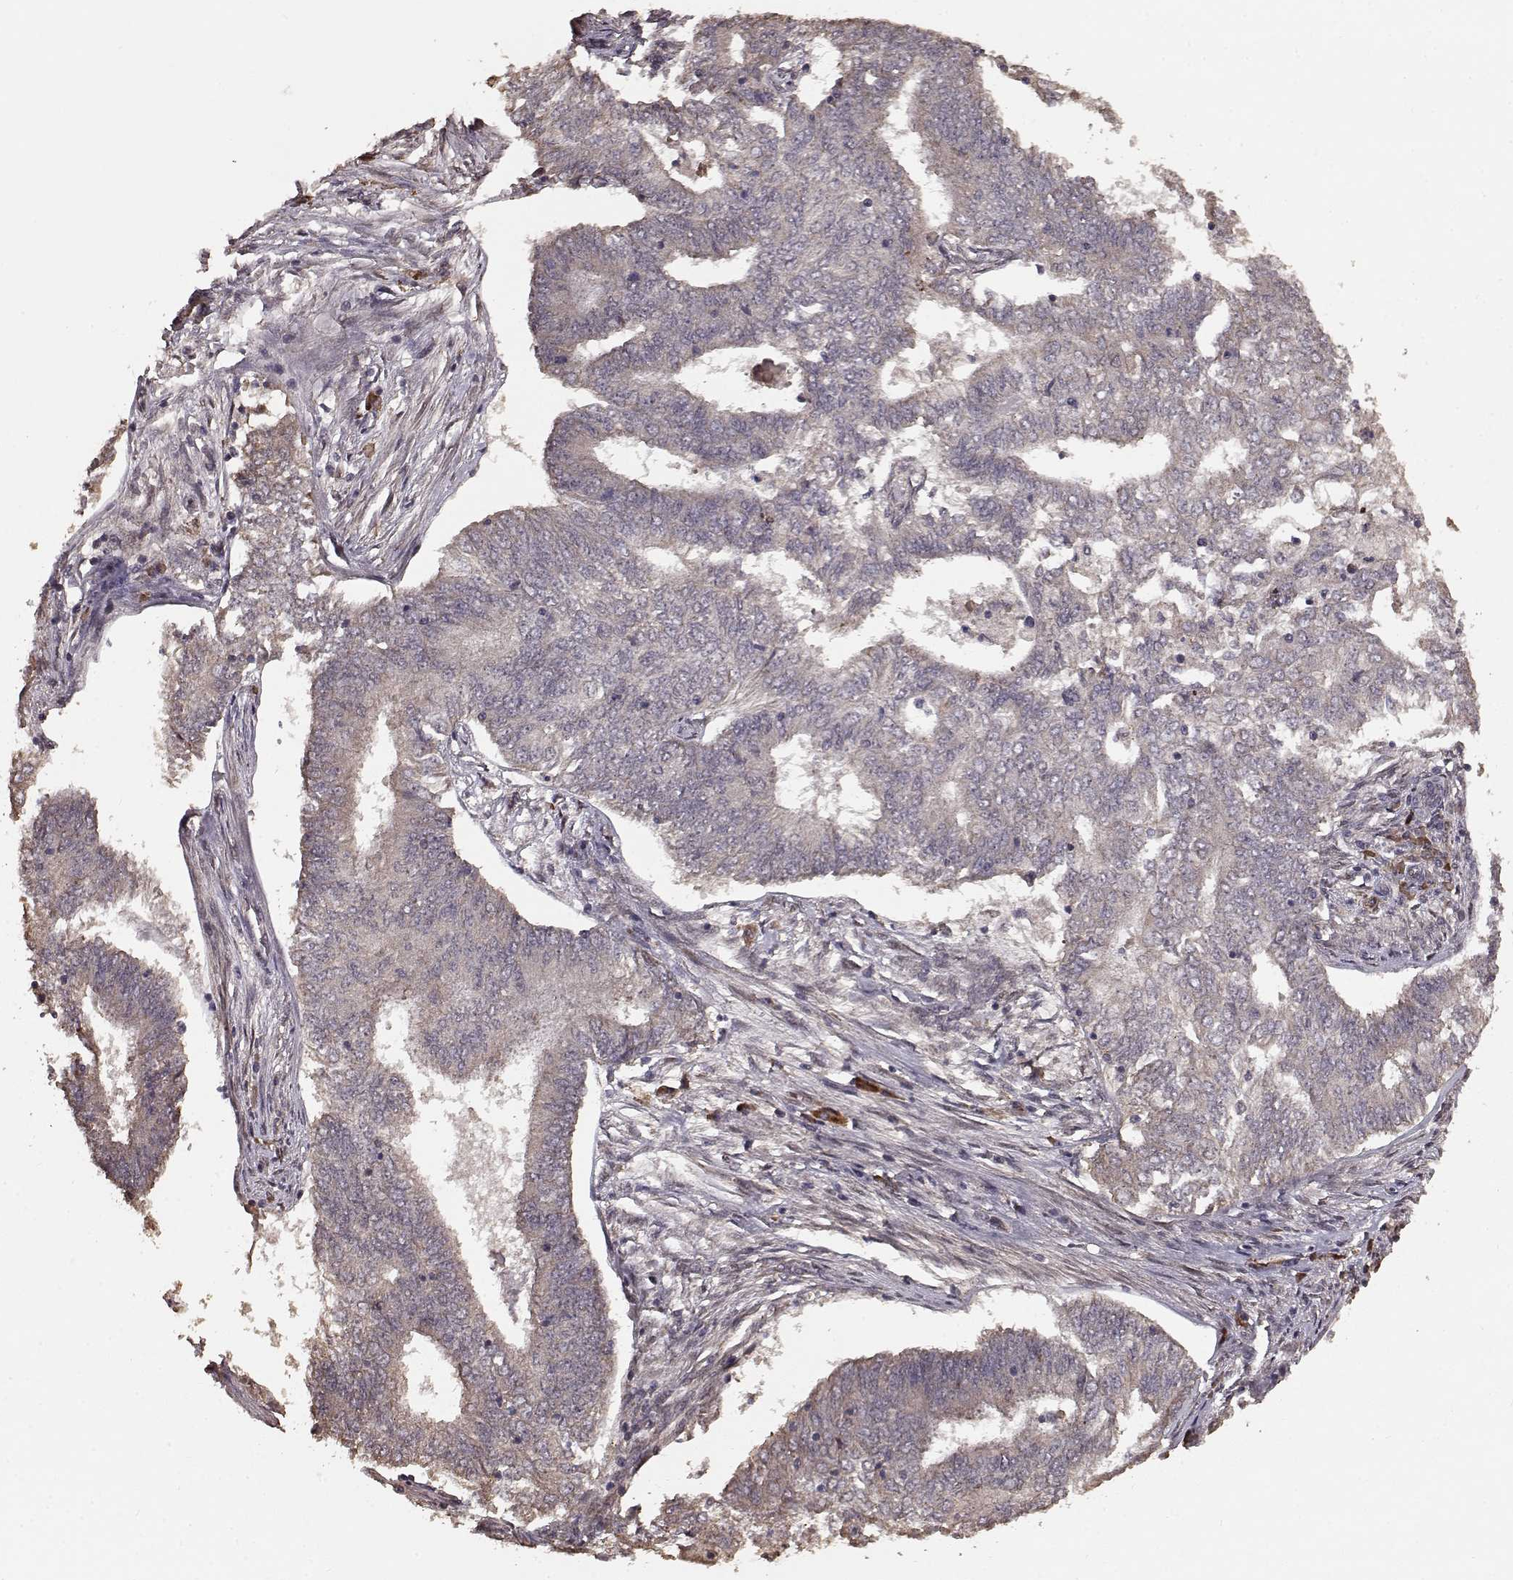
{"staining": {"intensity": "weak", "quantity": ">75%", "location": "cytoplasmic/membranous"}, "tissue": "endometrial cancer", "cell_type": "Tumor cells", "image_type": "cancer", "snomed": [{"axis": "morphology", "description": "Adenocarcinoma, NOS"}, {"axis": "topography", "description": "Endometrium"}], "caption": "A brown stain labels weak cytoplasmic/membranous positivity of a protein in endometrial adenocarcinoma tumor cells.", "gene": "USP15", "patient": {"sex": "female", "age": 62}}